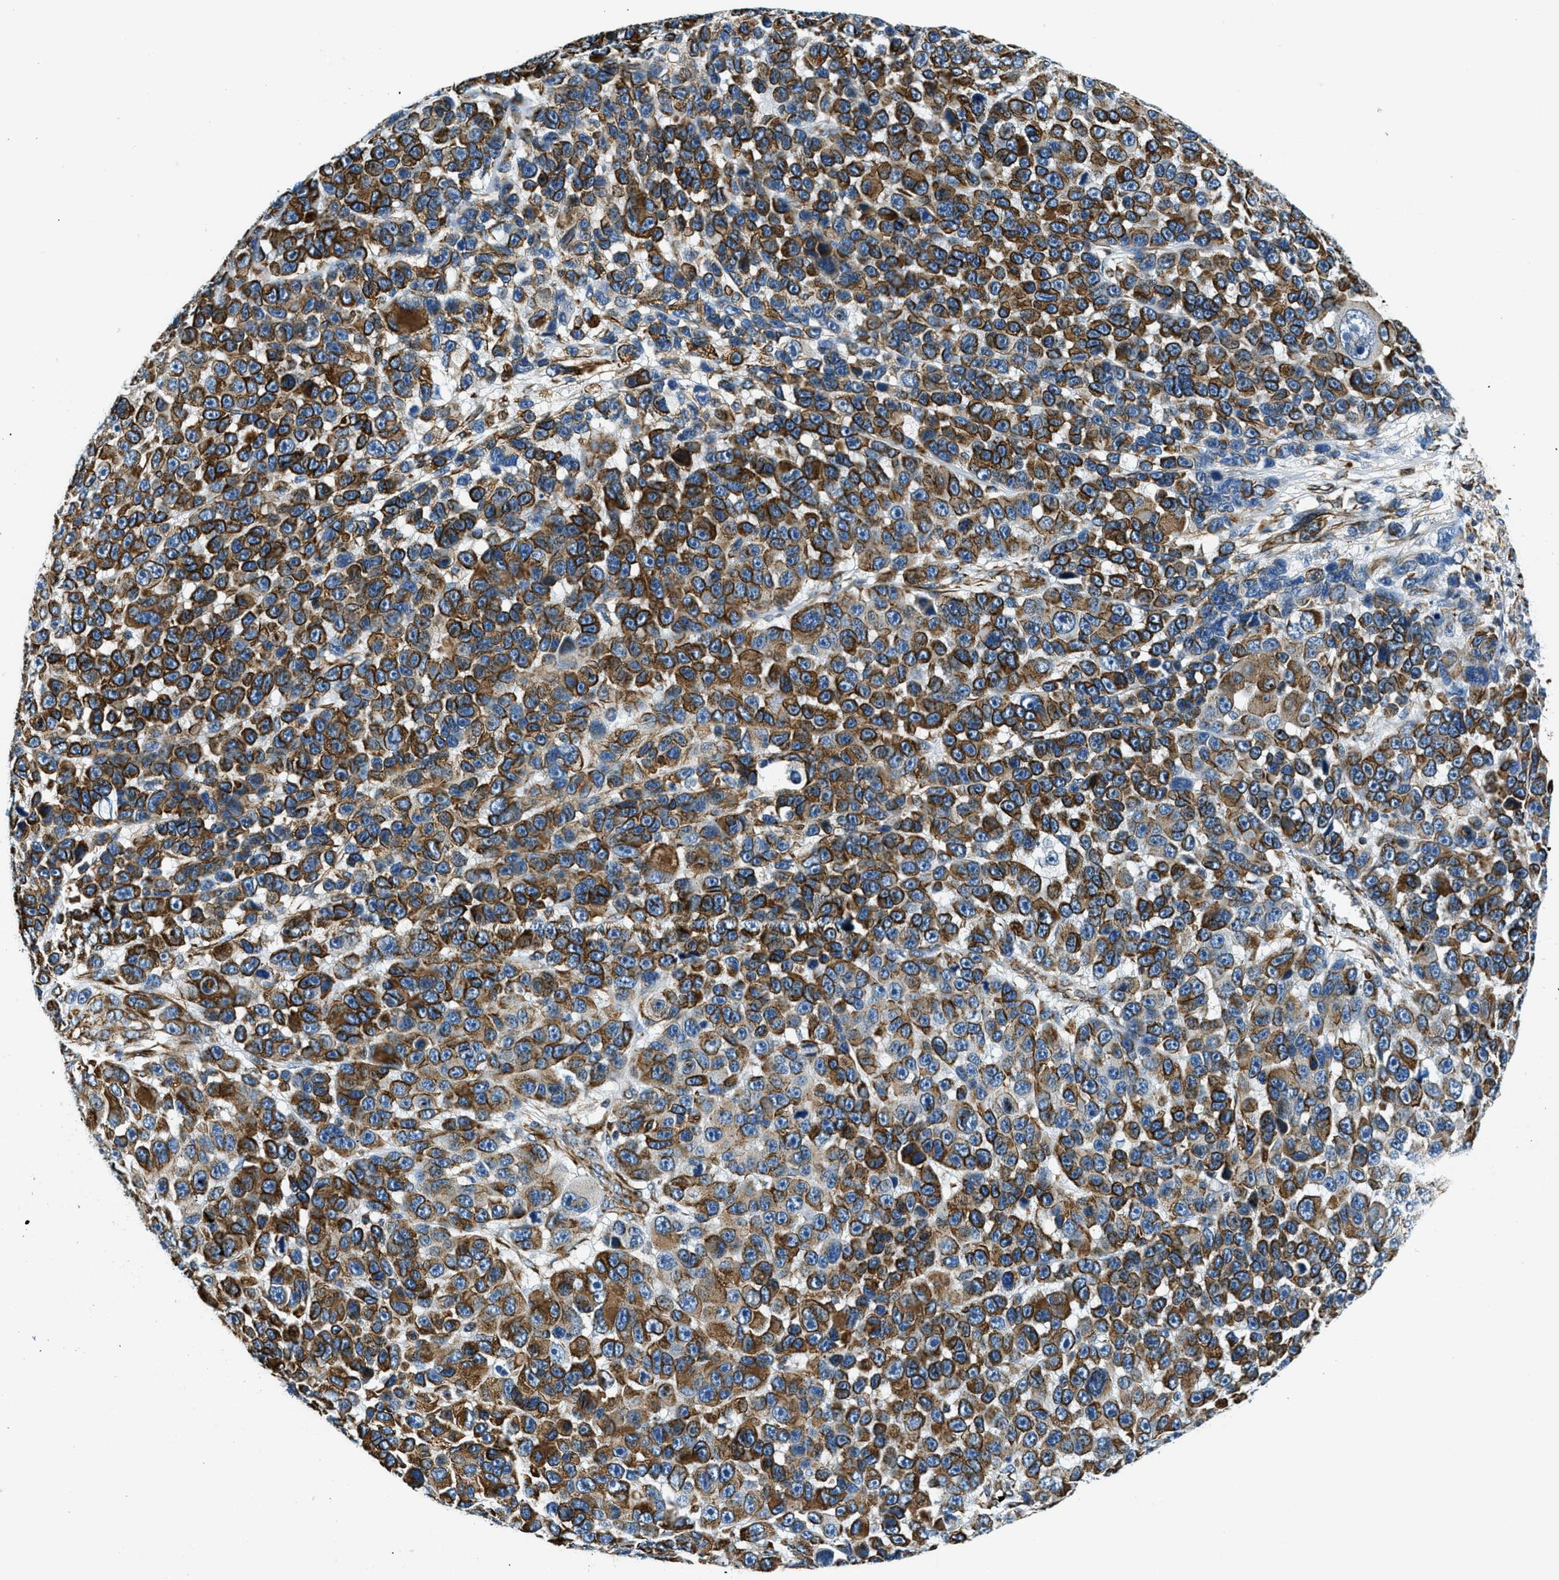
{"staining": {"intensity": "strong", "quantity": ">75%", "location": "cytoplasmic/membranous"}, "tissue": "melanoma", "cell_type": "Tumor cells", "image_type": "cancer", "snomed": [{"axis": "morphology", "description": "Malignant melanoma, NOS"}, {"axis": "topography", "description": "Skin"}], "caption": "High-magnification brightfield microscopy of melanoma stained with DAB (brown) and counterstained with hematoxylin (blue). tumor cells exhibit strong cytoplasmic/membranous expression is appreciated in about>75% of cells.", "gene": "GNS", "patient": {"sex": "male", "age": 53}}